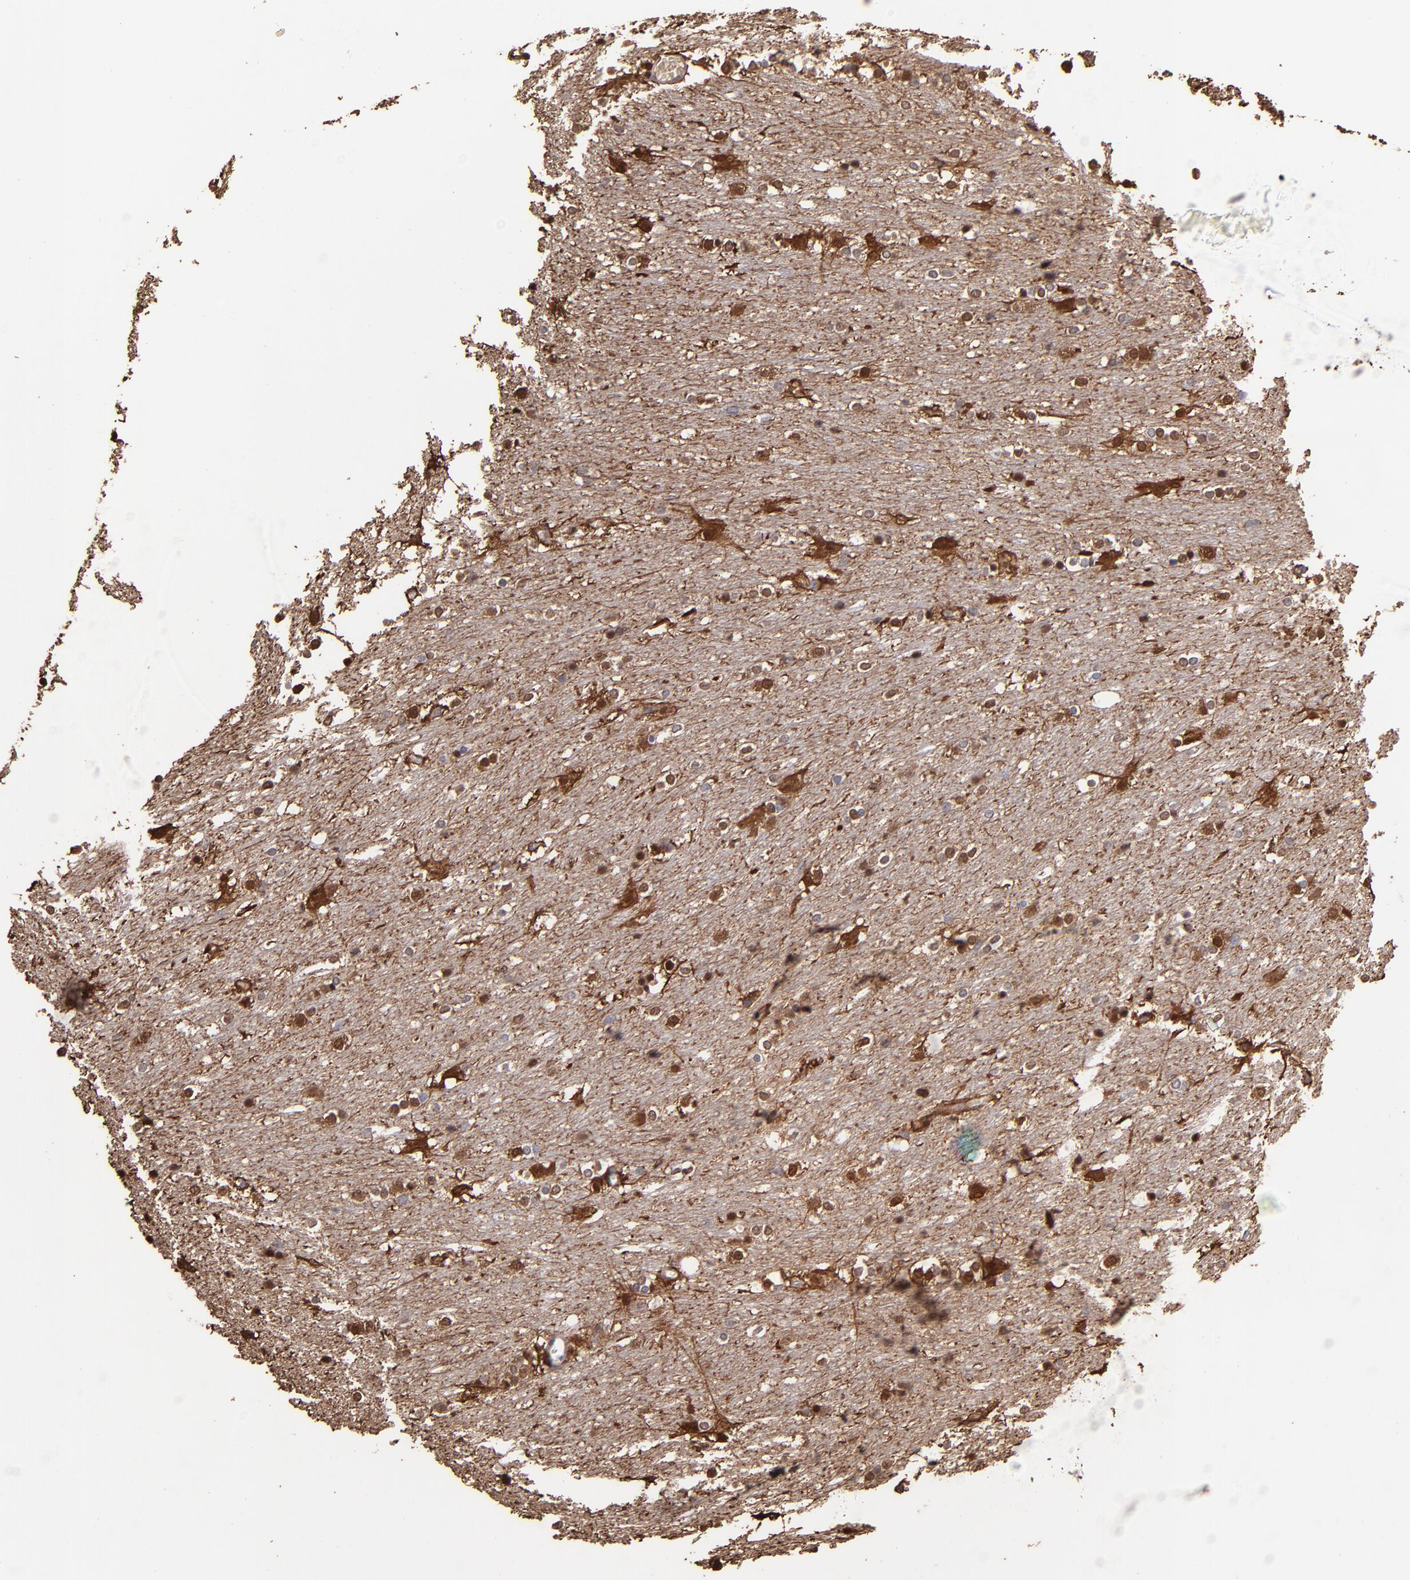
{"staining": {"intensity": "moderate", "quantity": "<25%", "location": "cytoplasmic/membranous,nuclear"}, "tissue": "caudate", "cell_type": "Glial cells", "image_type": "normal", "snomed": [{"axis": "morphology", "description": "Normal tissue, NOS"}, {"axis": "topography", "description": "Lateral ventricle wall"}], "caption": "Human caudate stained with a protein marker reveals moderate staining in glial cells.", "gene": "S100A1", "patient": {"sex": "female", "age": 19}}